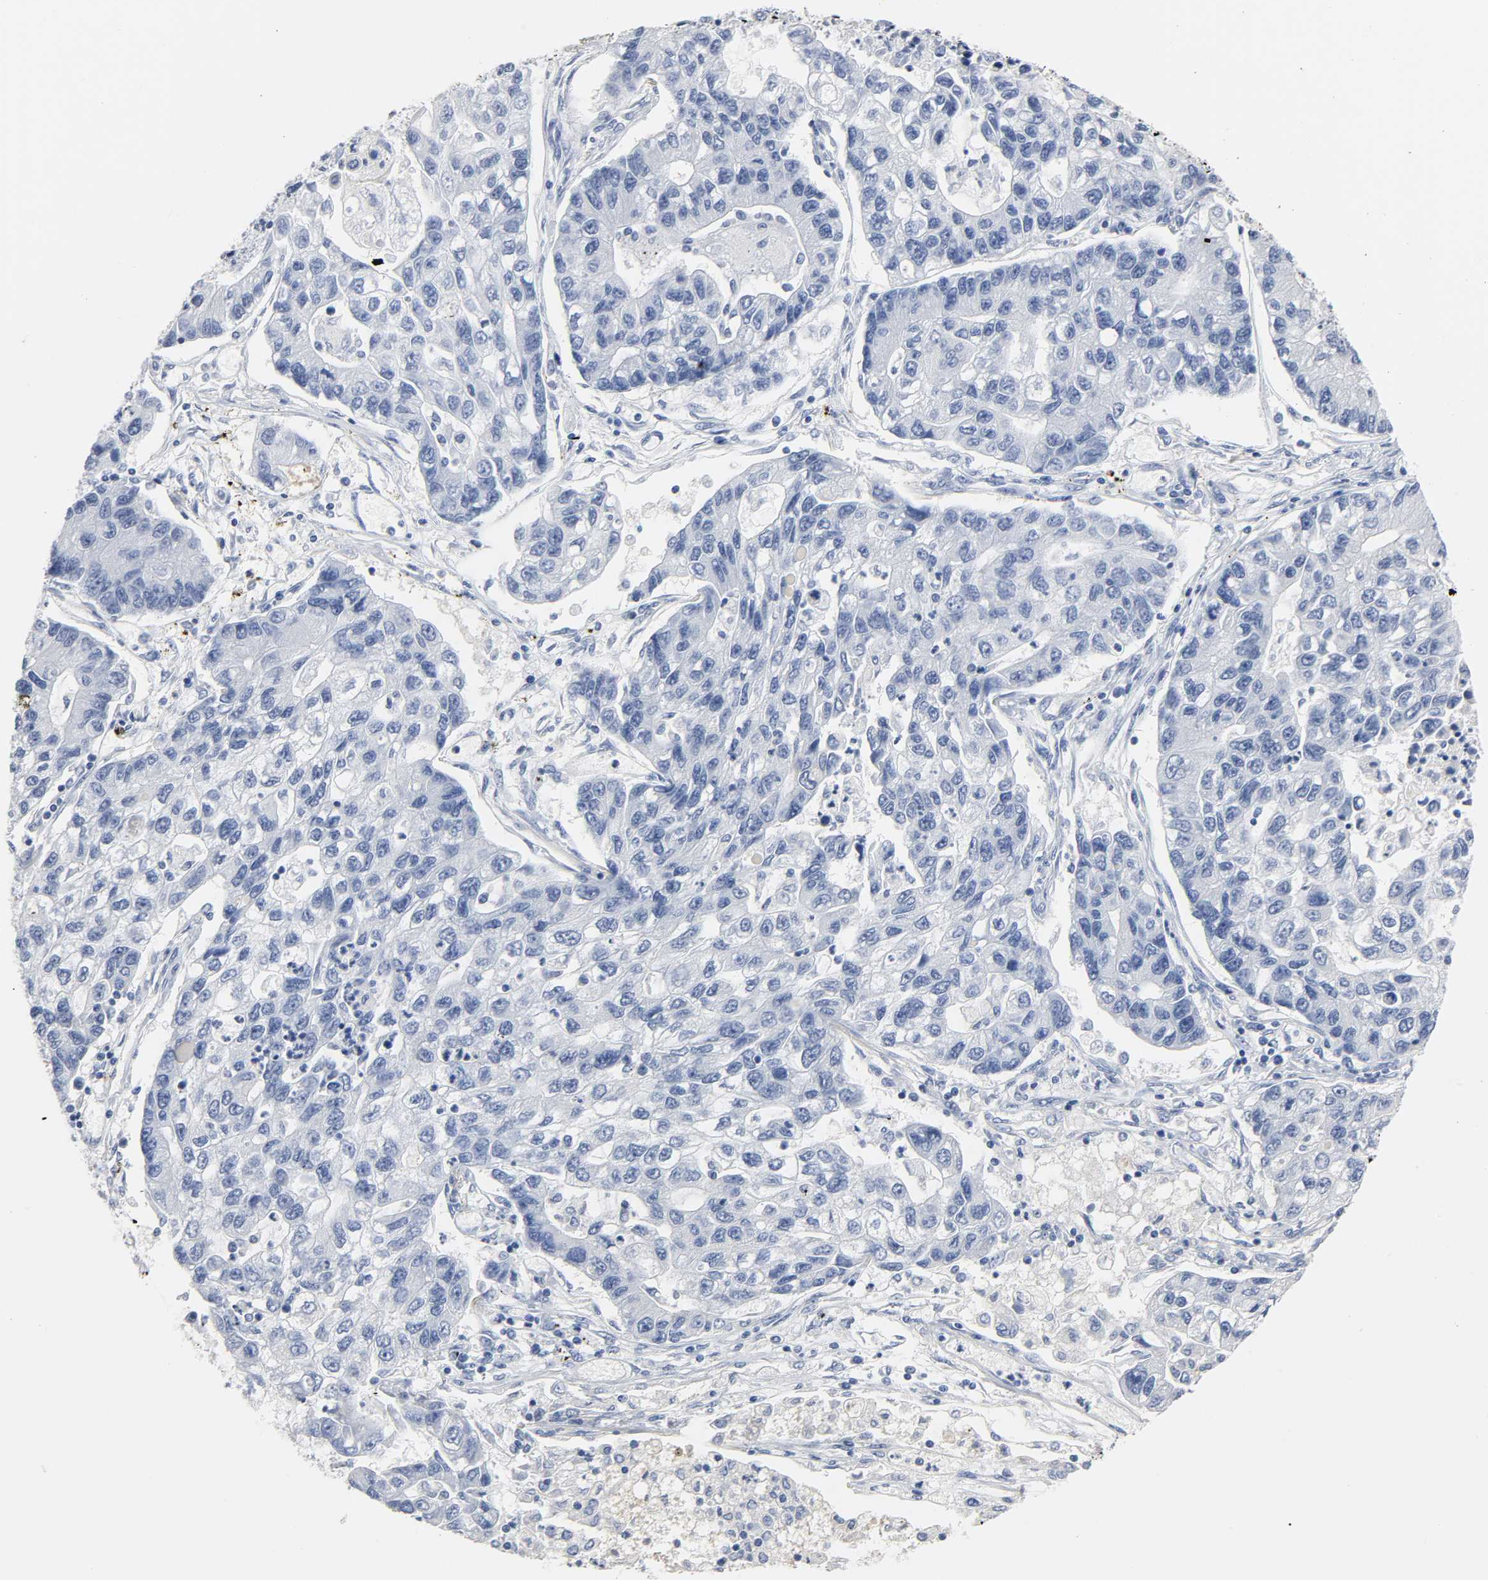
{"staining": {"intensity": "negative", "quantity": "none", "location": "none"}, "tissue": "lung cancer", "cell_type": "Tumor cells", "image_type": "cancer", "snomed": [{"axis": "morphology", "description": "Adenocarcinoma, NOS"}, {"axis": "topography", "description": "Lung"}], "caption": "DAB immunohistochemical staining of adenocarcinoma (lung) displays no significant expression in tumor cells.", "gene": "ACP3", "patient": {"sex": "female", "age": 51}}